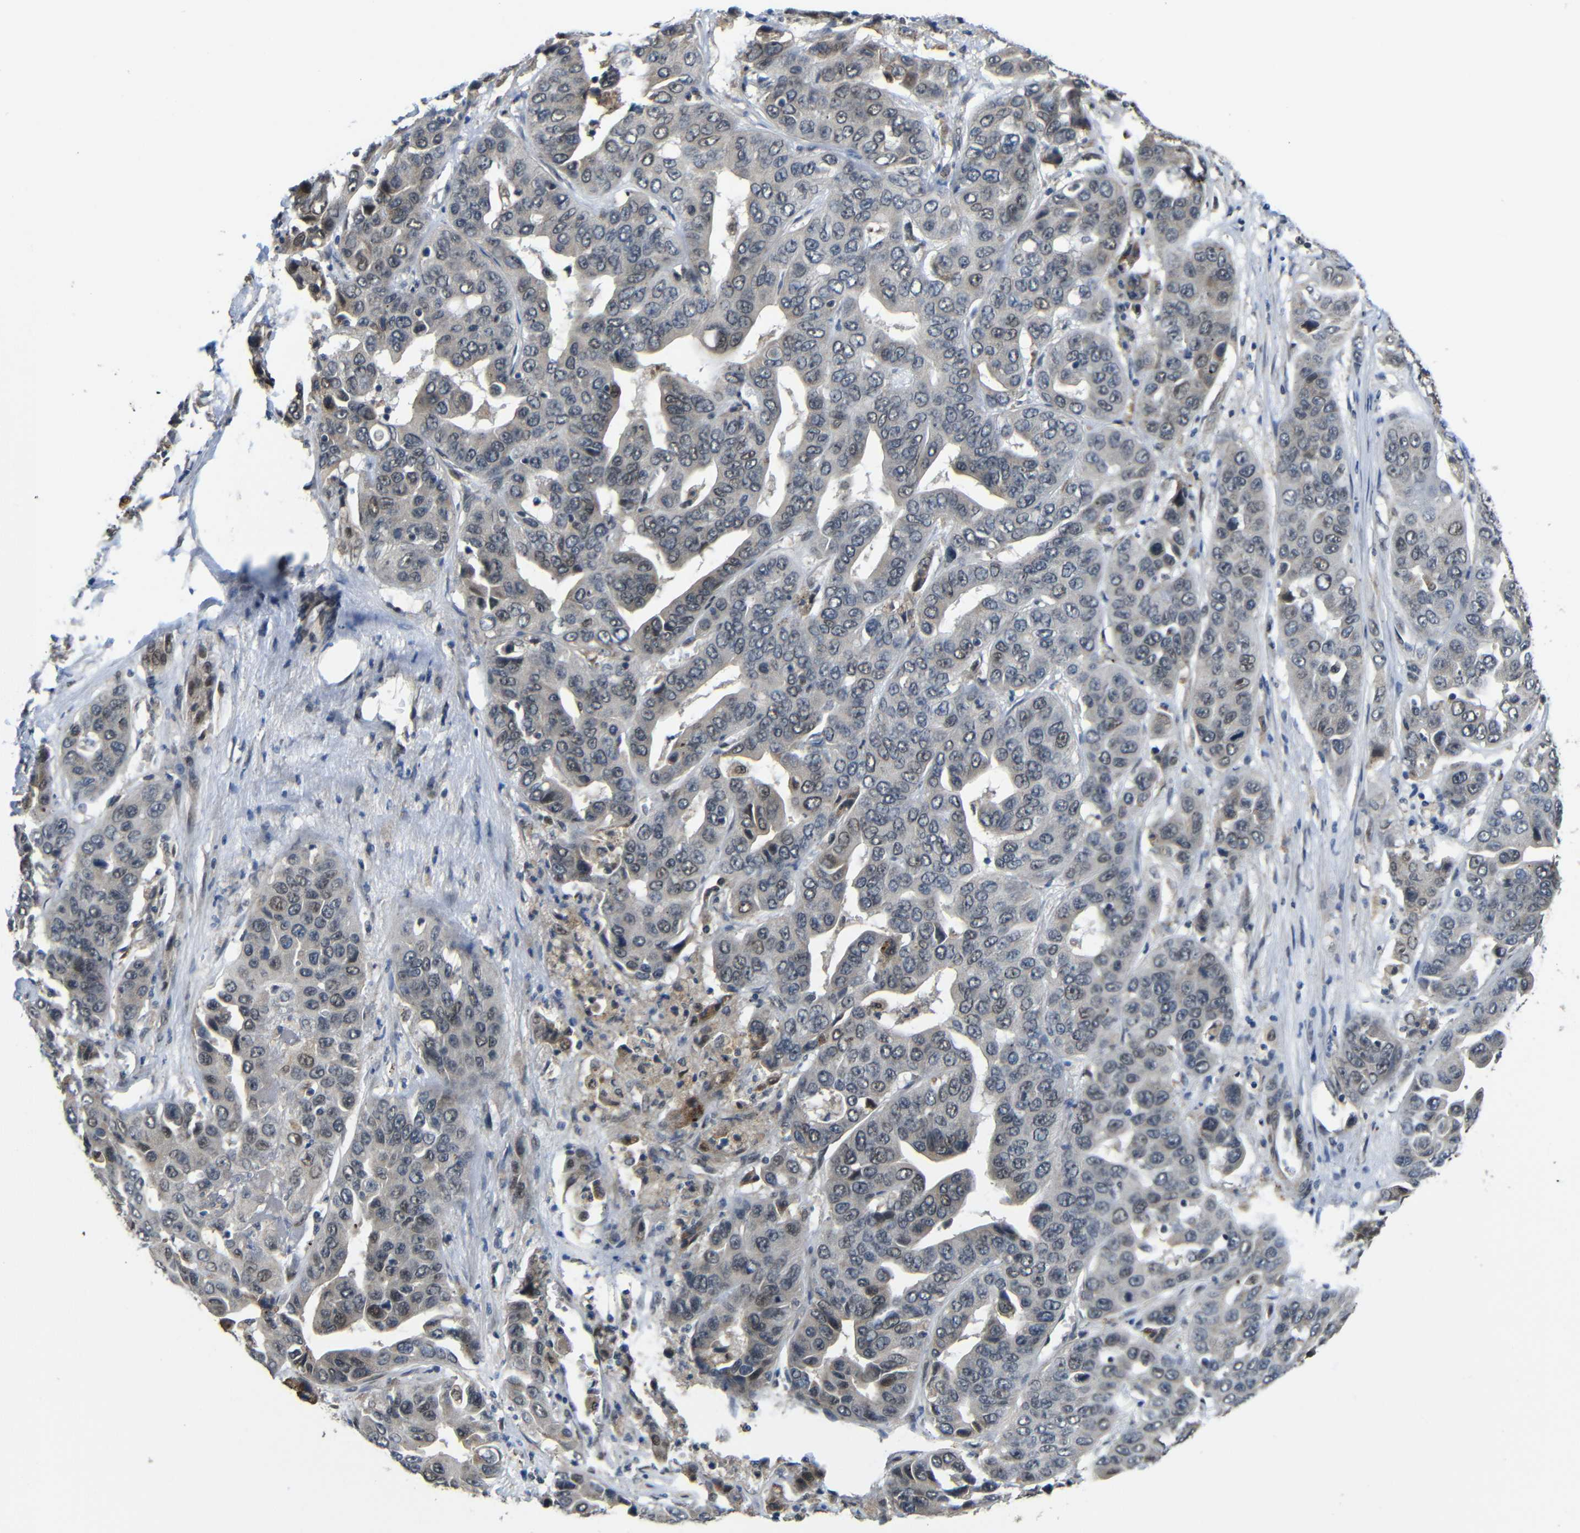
{"staining": {"intensity": "weak", "quantity": "<25%", "location": "cytoplasmic/membranous"}, "tissue": "liver cancer", "cell_type": "Tumor cells", "image_type": "cancer", "snomed": [{"axis": "morphology", "description": "Cholangiocarcinoma"}, {"axis": "topography", "description": "Liver"}], "caption": "This photomicrograph is of liver cholangiocarcinoma stained with immunohistochemistry (IHC) to label a protein in brown with the nuclei are counter-stained blue. There is no expression in tumor cells.", "gene": "FAM172A", "patient": {"sex": "female", "age": 52}}